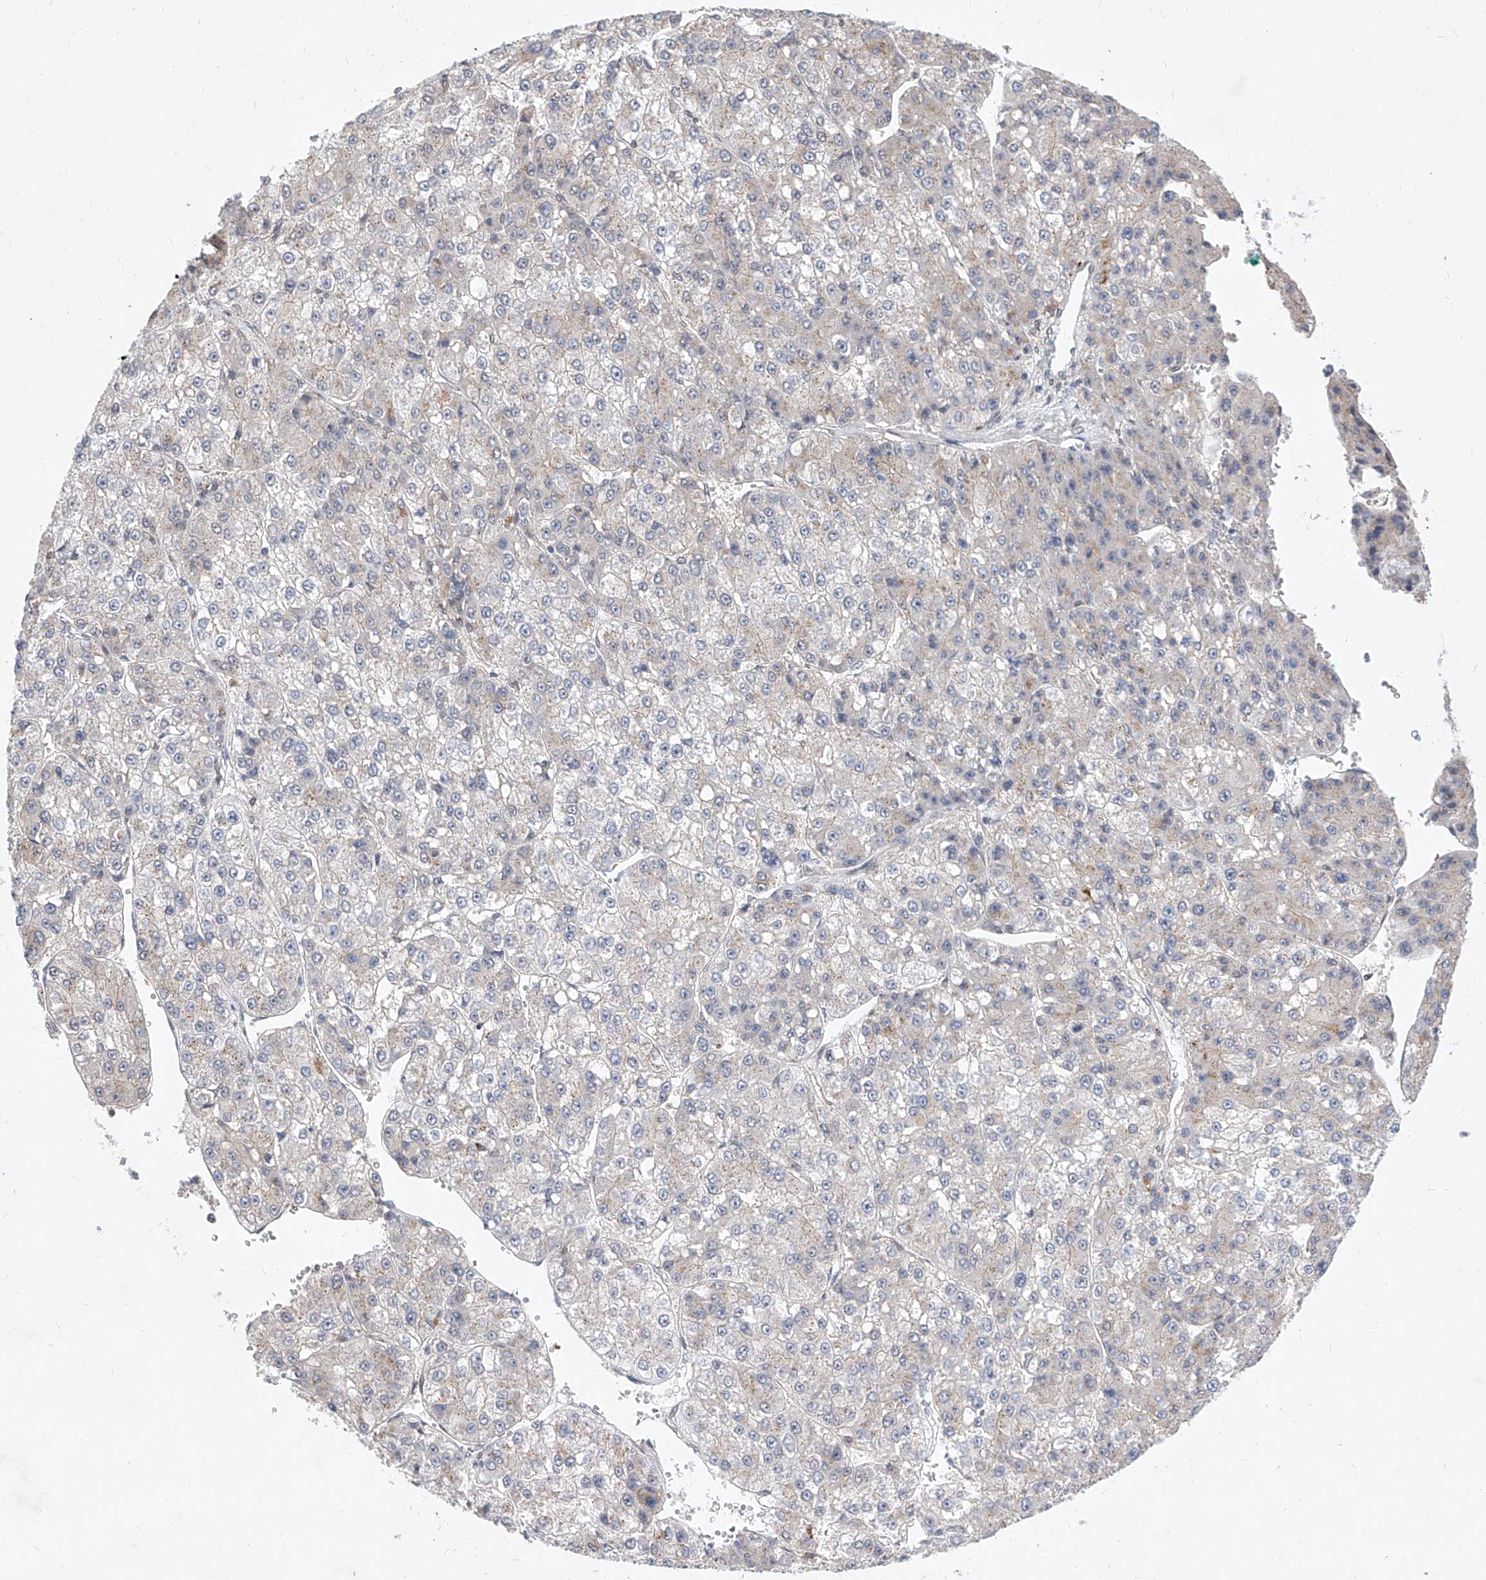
{"staining": {"intensity": "weak", "quantity": "<25%", "location": "cytoplasmic/membranous"}, "tissue": "liver cancer", "cell_type": "Tumor cells", "image_type": "cancer", "snomed": [{"axis": "morphology", "description": "Carcinoma, Hepatocellular, NOS"}, {"axis": "topography", "description": "Liver"}], "caption": "Immunohistochemistry (IHC) of liver cancer (hepatocellular carcinoma) displays no expression in tumor cells.", "gene": "MX2", "patient": {"sex": "female", "age": 73}}